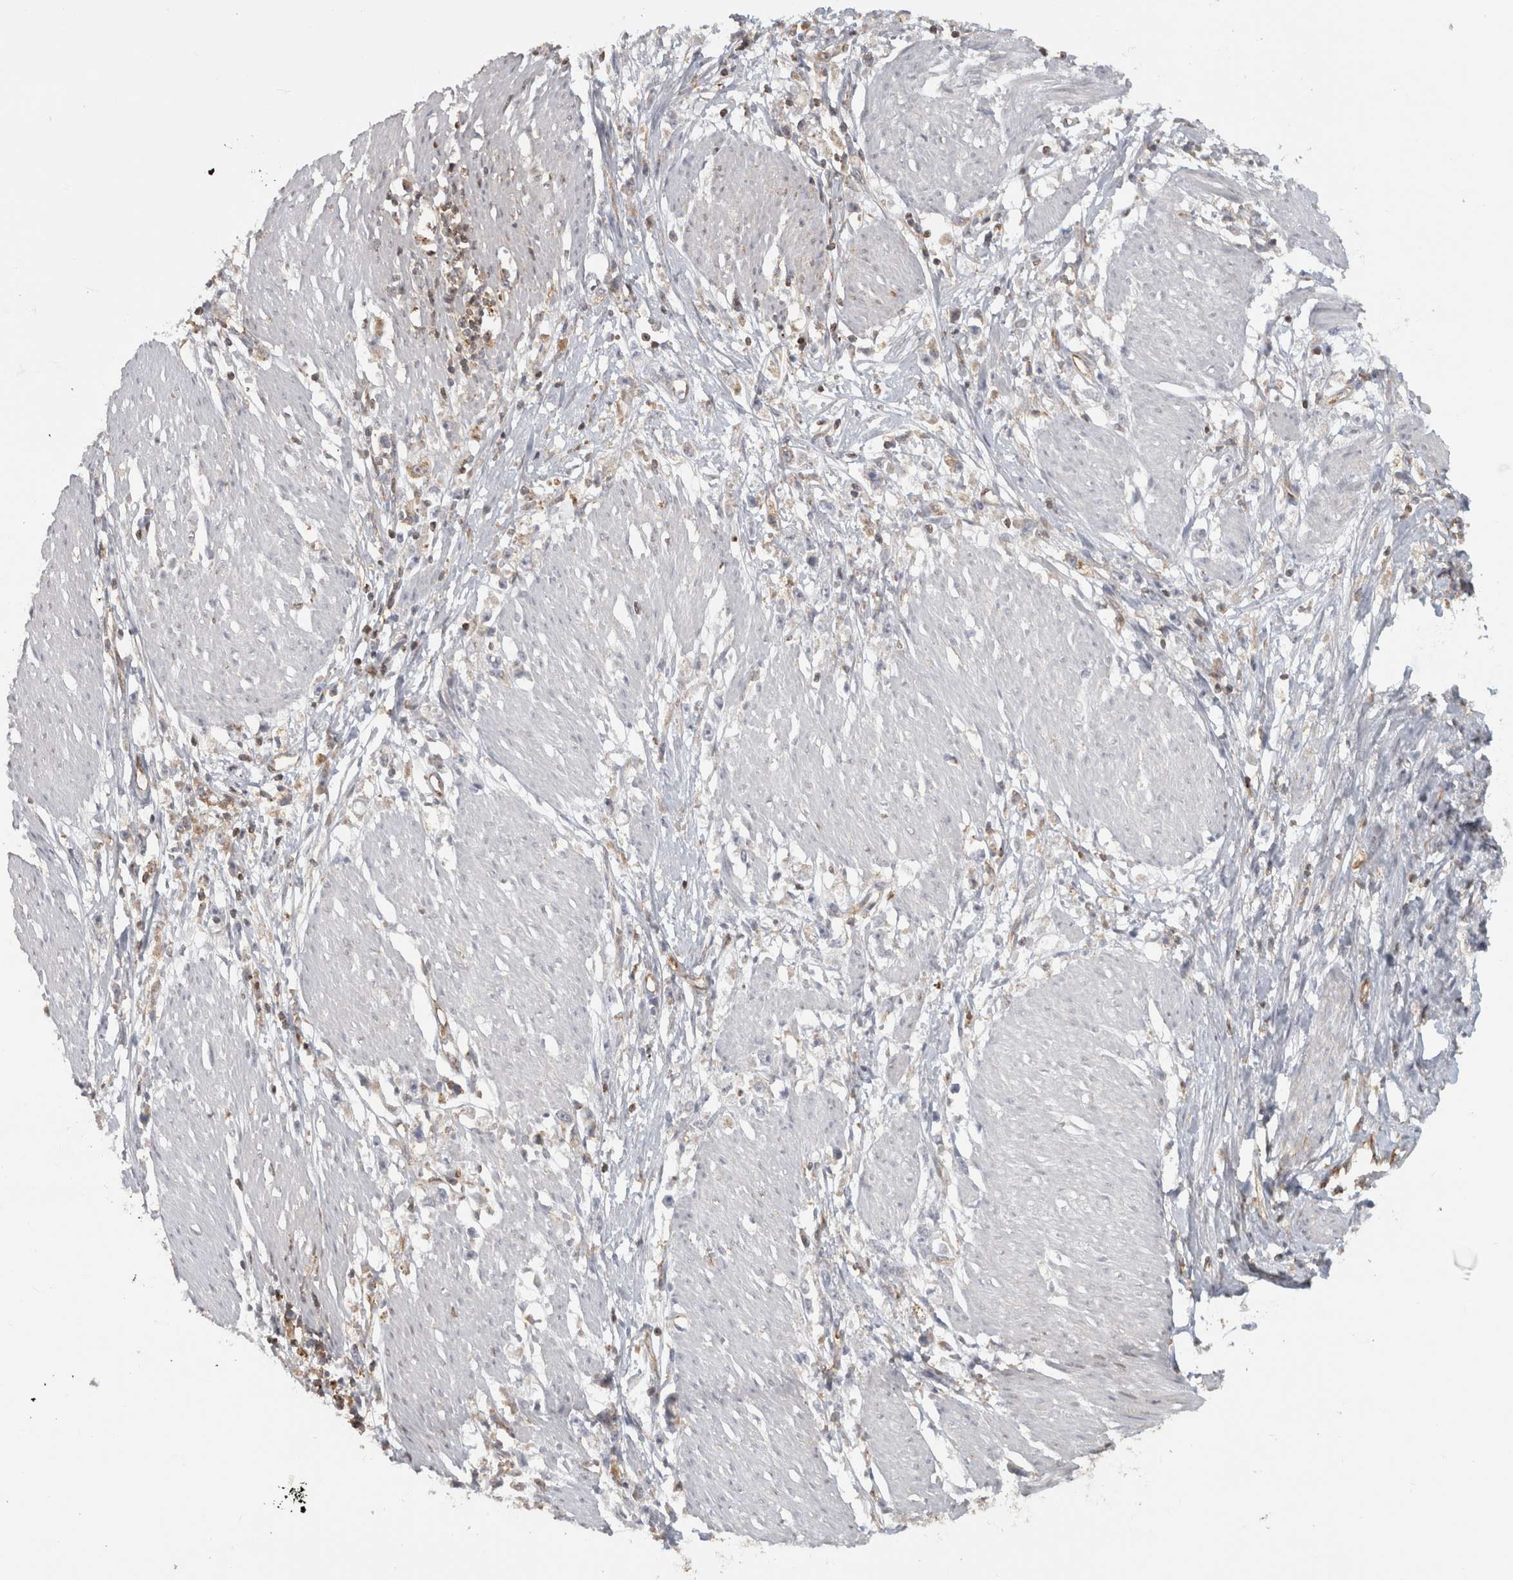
{"staining": {"intensity": "negative", "quantity": "none", "location": "none"}, "tissue": "stomach cancer", "cell_type": "Tumor cells", "image_type": "cancer", "snomed": [{"axis": "morphology", "description": "Adenocarcinoma, NOS"}, {"axis": "topography", "description": "Stomach"}], "caption": "A histopathology image of adenocarcinoma (stomach) stained for a protein shows no brown staining in tumor cells.", "gene": "HLA-E", "patient": {"sex": "female", "age": 59}}